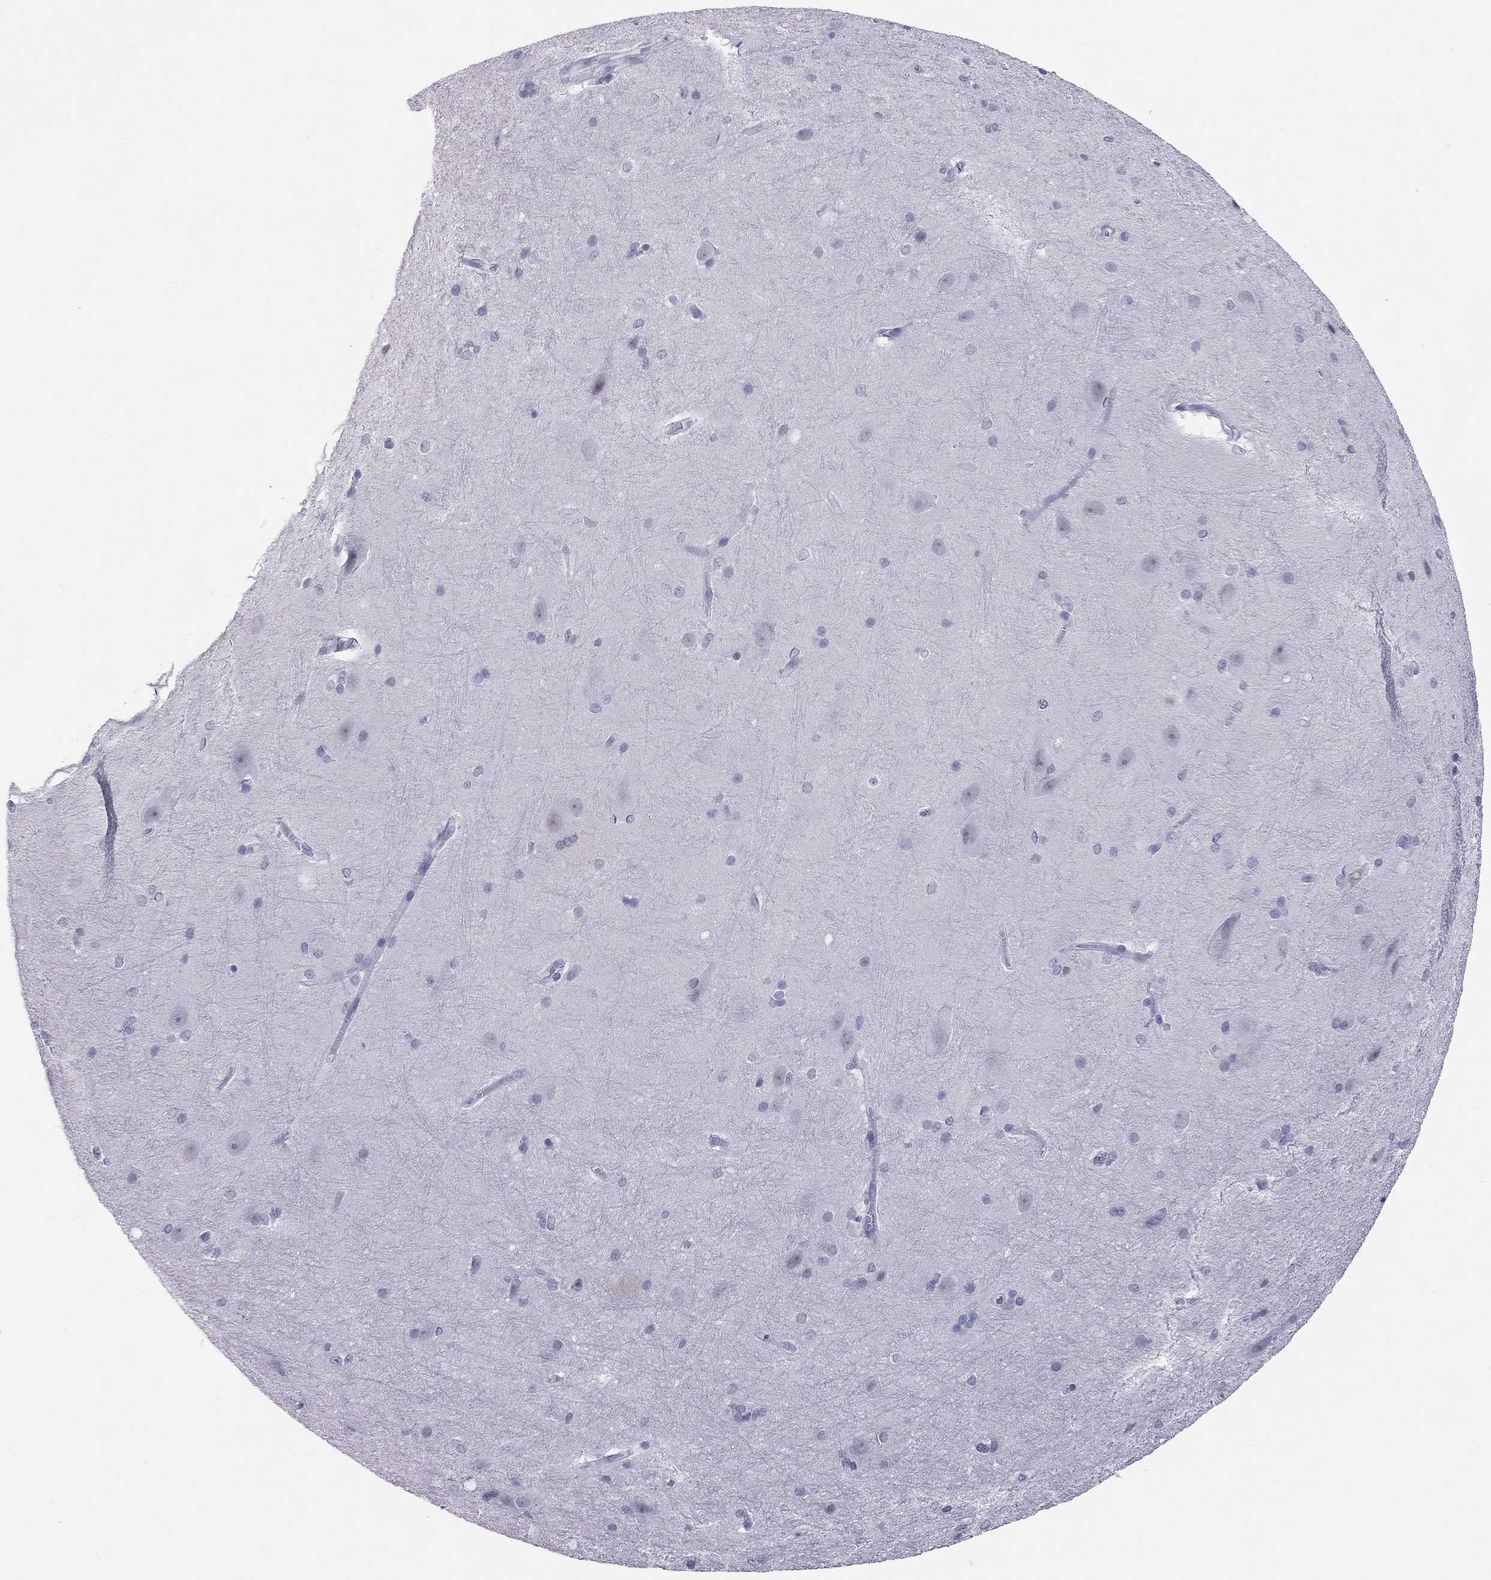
{"staining": {"intensity": "negative", "quantity": "none", "location": "none"}, "tissue": "hippocampus", "cell_type": "Glial cells", "image_type": "normal", "snomed": [{"axis": "morphology", "description": "Normal tissue, NOS"}, {"axis": "topography", "description": "Cerebral cortex"}, {"axis": "topography", "description": "Hippocampus"}], "caption": "Immunohistochemistry histopathology image of normal hippocampus: human hippocampus stained with DAB displays no significant protein expression in glial cells.", "gene": "JHY", "patient": {"sex": "female", "age": 19}}